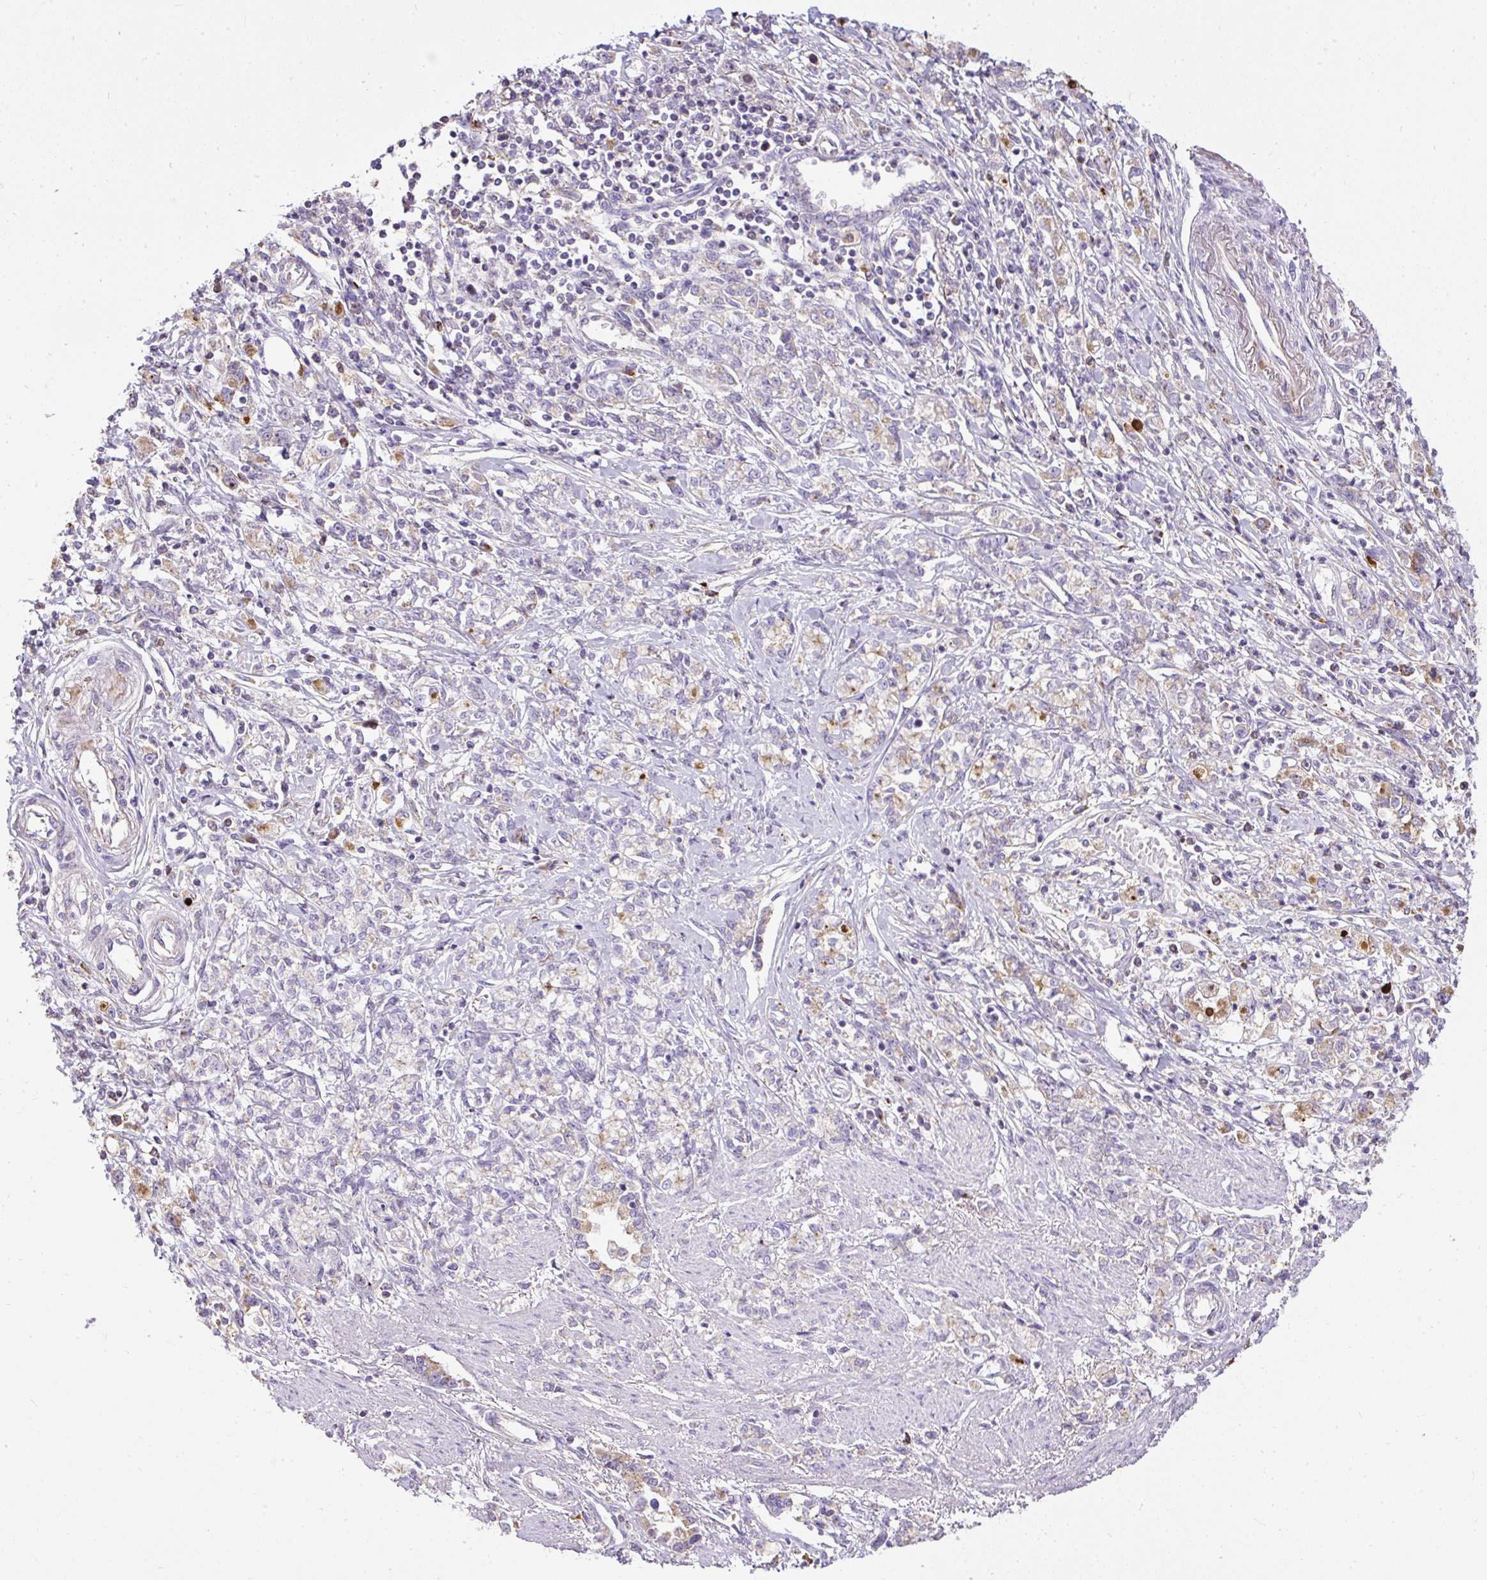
{"staining": {"intensity": "negative", "quantity": "none", "location": "none"}, "tissue": "stomach cancer", "cell_type": "Tumor cells", "image_type": "cancer", "snomed": [{"axis": "morphology", "description": "Adenocarcinoma, NOS"}, {"axis": "topography", "description": "Stomach"}], "caption": "The histopathology image exhibits no staining of tumor cells in stomach cancer (adenocarcinoma).", "gene": "CFAP47", "patient": {"sex": "female", "age": 76}}